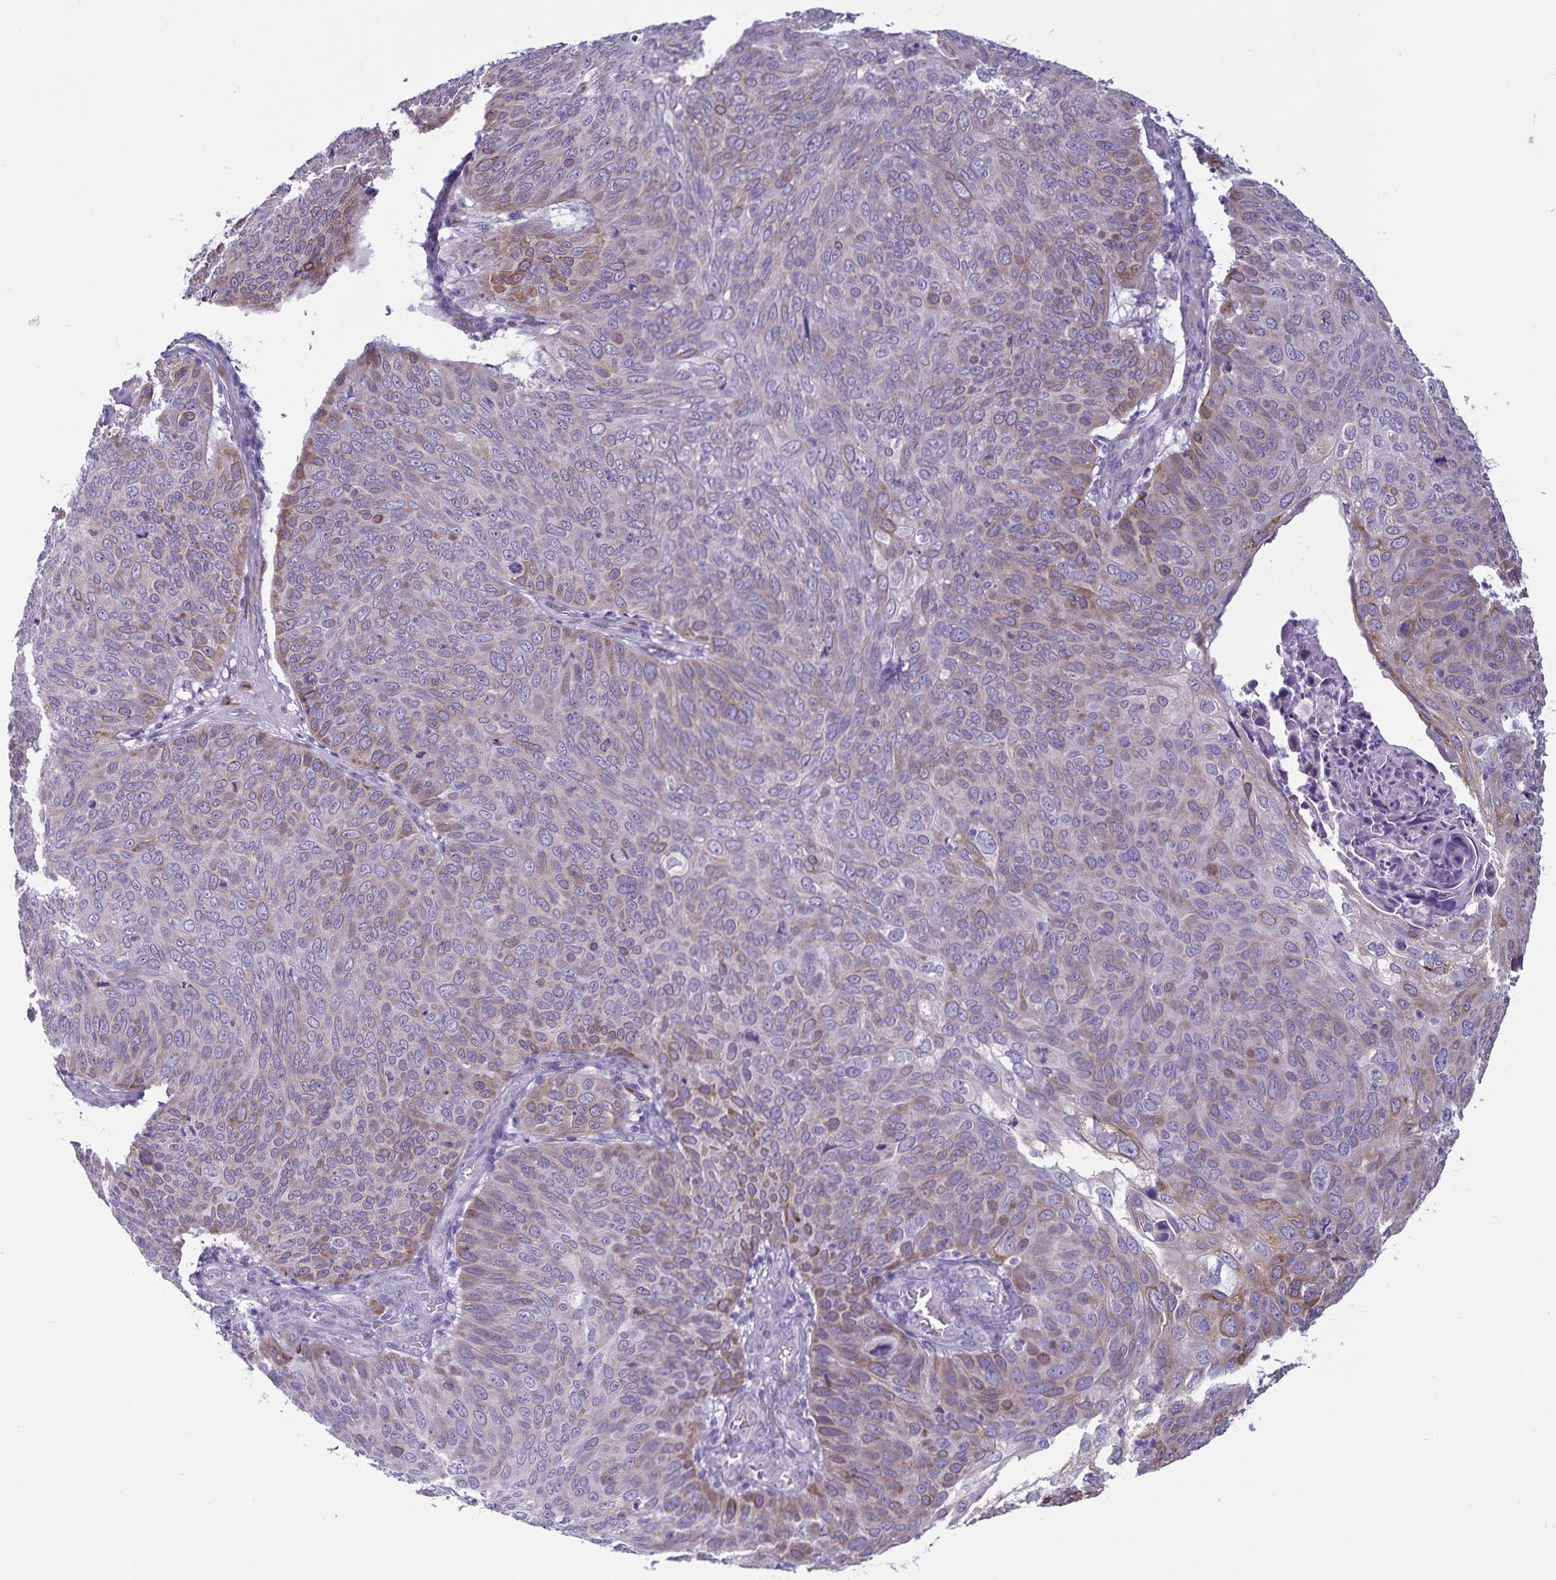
{"staining": {"intensity": "weak", "quantity": "<25%", "location": "cytoplasmic/membranous"}, "tissue": "skin cancer", "cell_type": "Tumor cells", "image_type": "cancer", "snomed": [{"axis": "morphology", "description": "Squamous cell carcinoma, NOS"}, {"axis": "topography", "description": "Skin"}], "caption": "A high-resolution image shows IHC staining of squamous cell carcinoma (skin), which exhibits no significant positivity in tumor cells. (Brightfield microscopy of DAB IHC at high magnification).", "gene": "RCN1", "patient": {"sex": "male", "age": 87}}